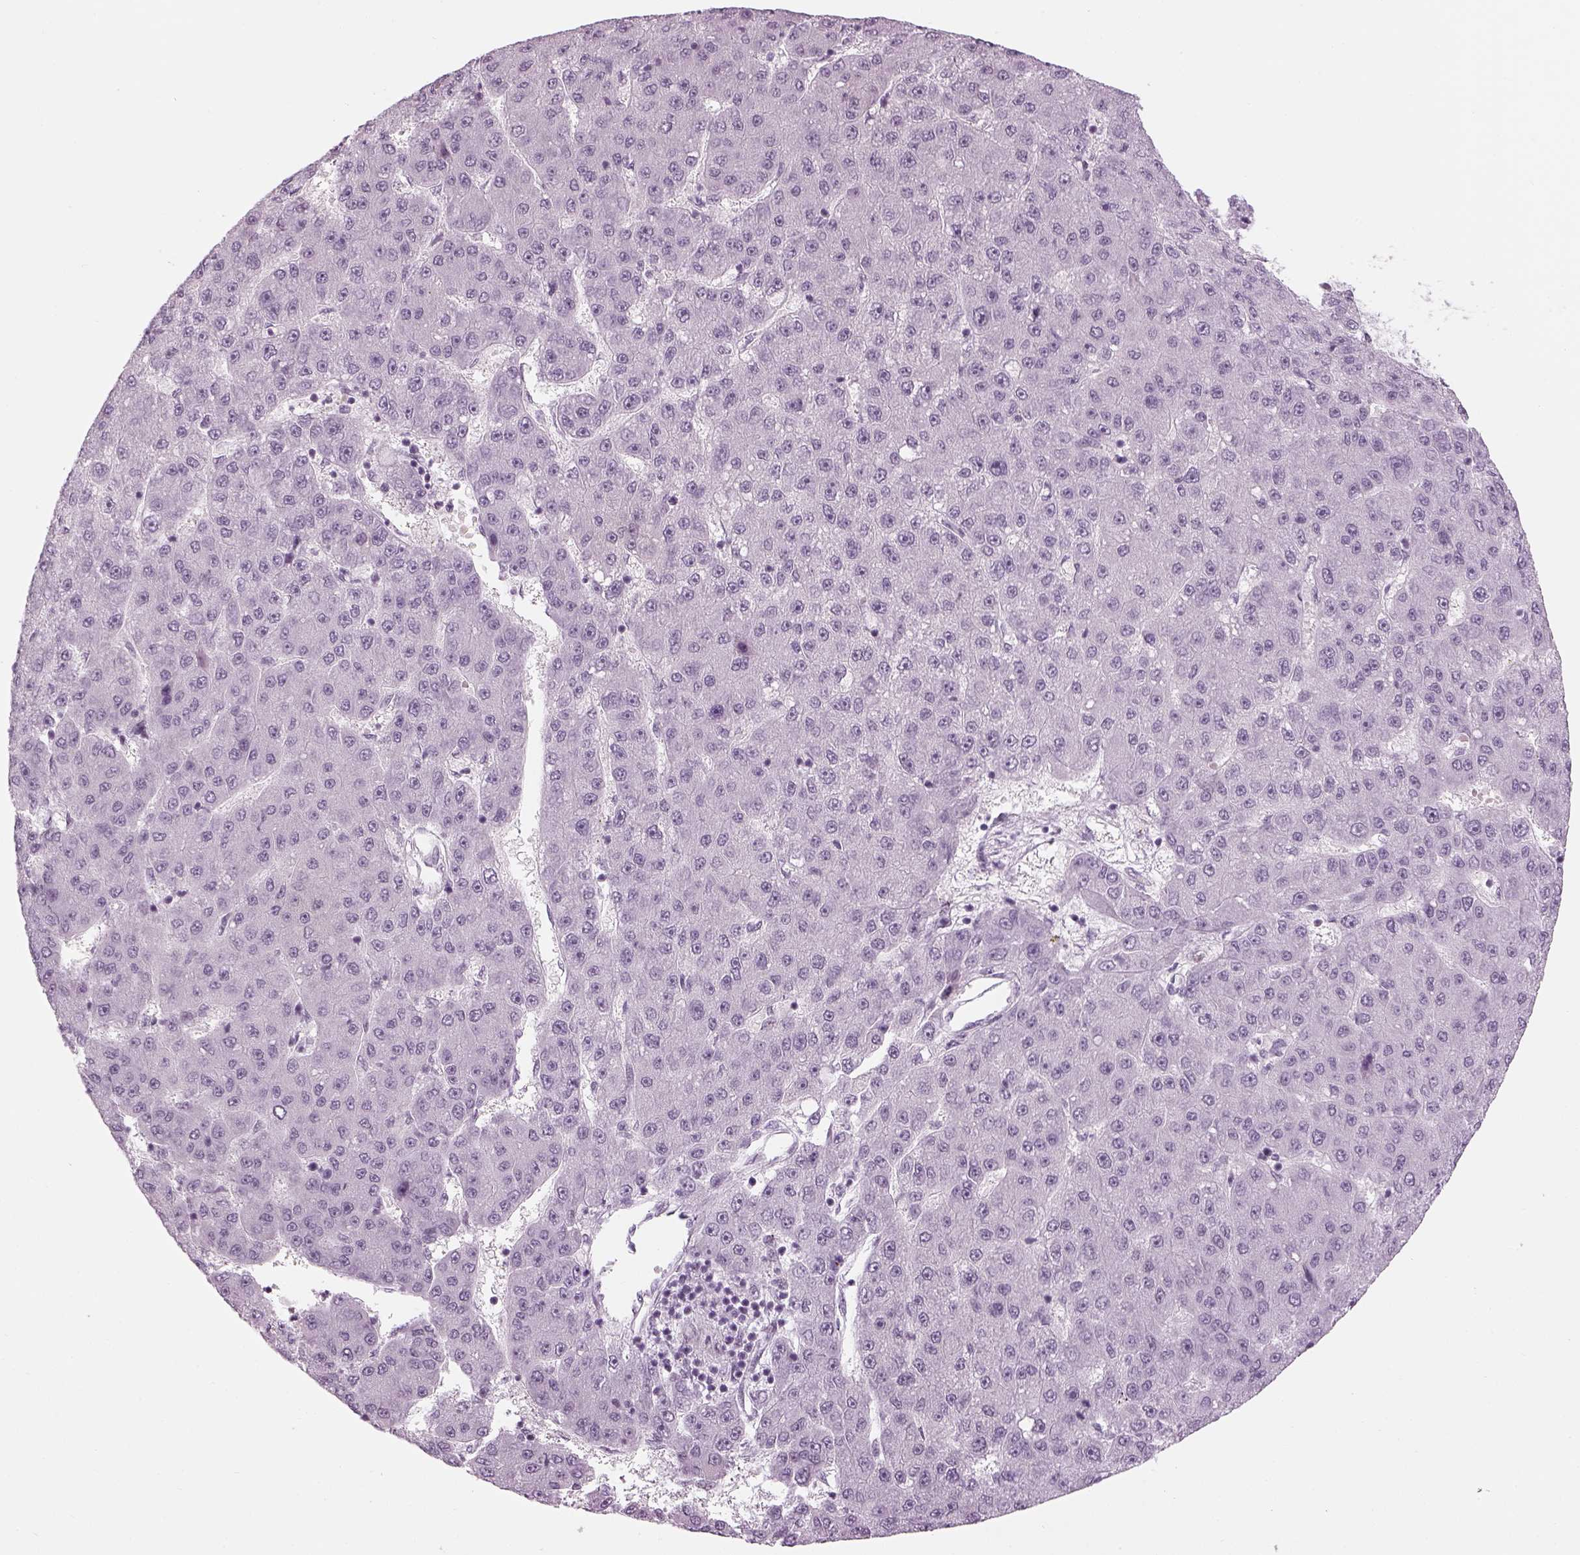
{"staining": {"intensity": "negative", "quantity": "none", "location": "none"}, "tissue": "liver cancer", "cell_type": "Tumor cells", "image_type": "cancer", "snomed": [{"axis": "morphology", "description": "Carcinoma, Hepatocellular, NOS"}, {"axis": "topography", "description": "Liver"}], "caption": "Immunohistochemical staining of human liver cancer (hepatocellular carcinoma) reveals no significant positivity in tumor cells.", "gene": "KCNG2", "patient": {"sex": "male", "age": 67}}